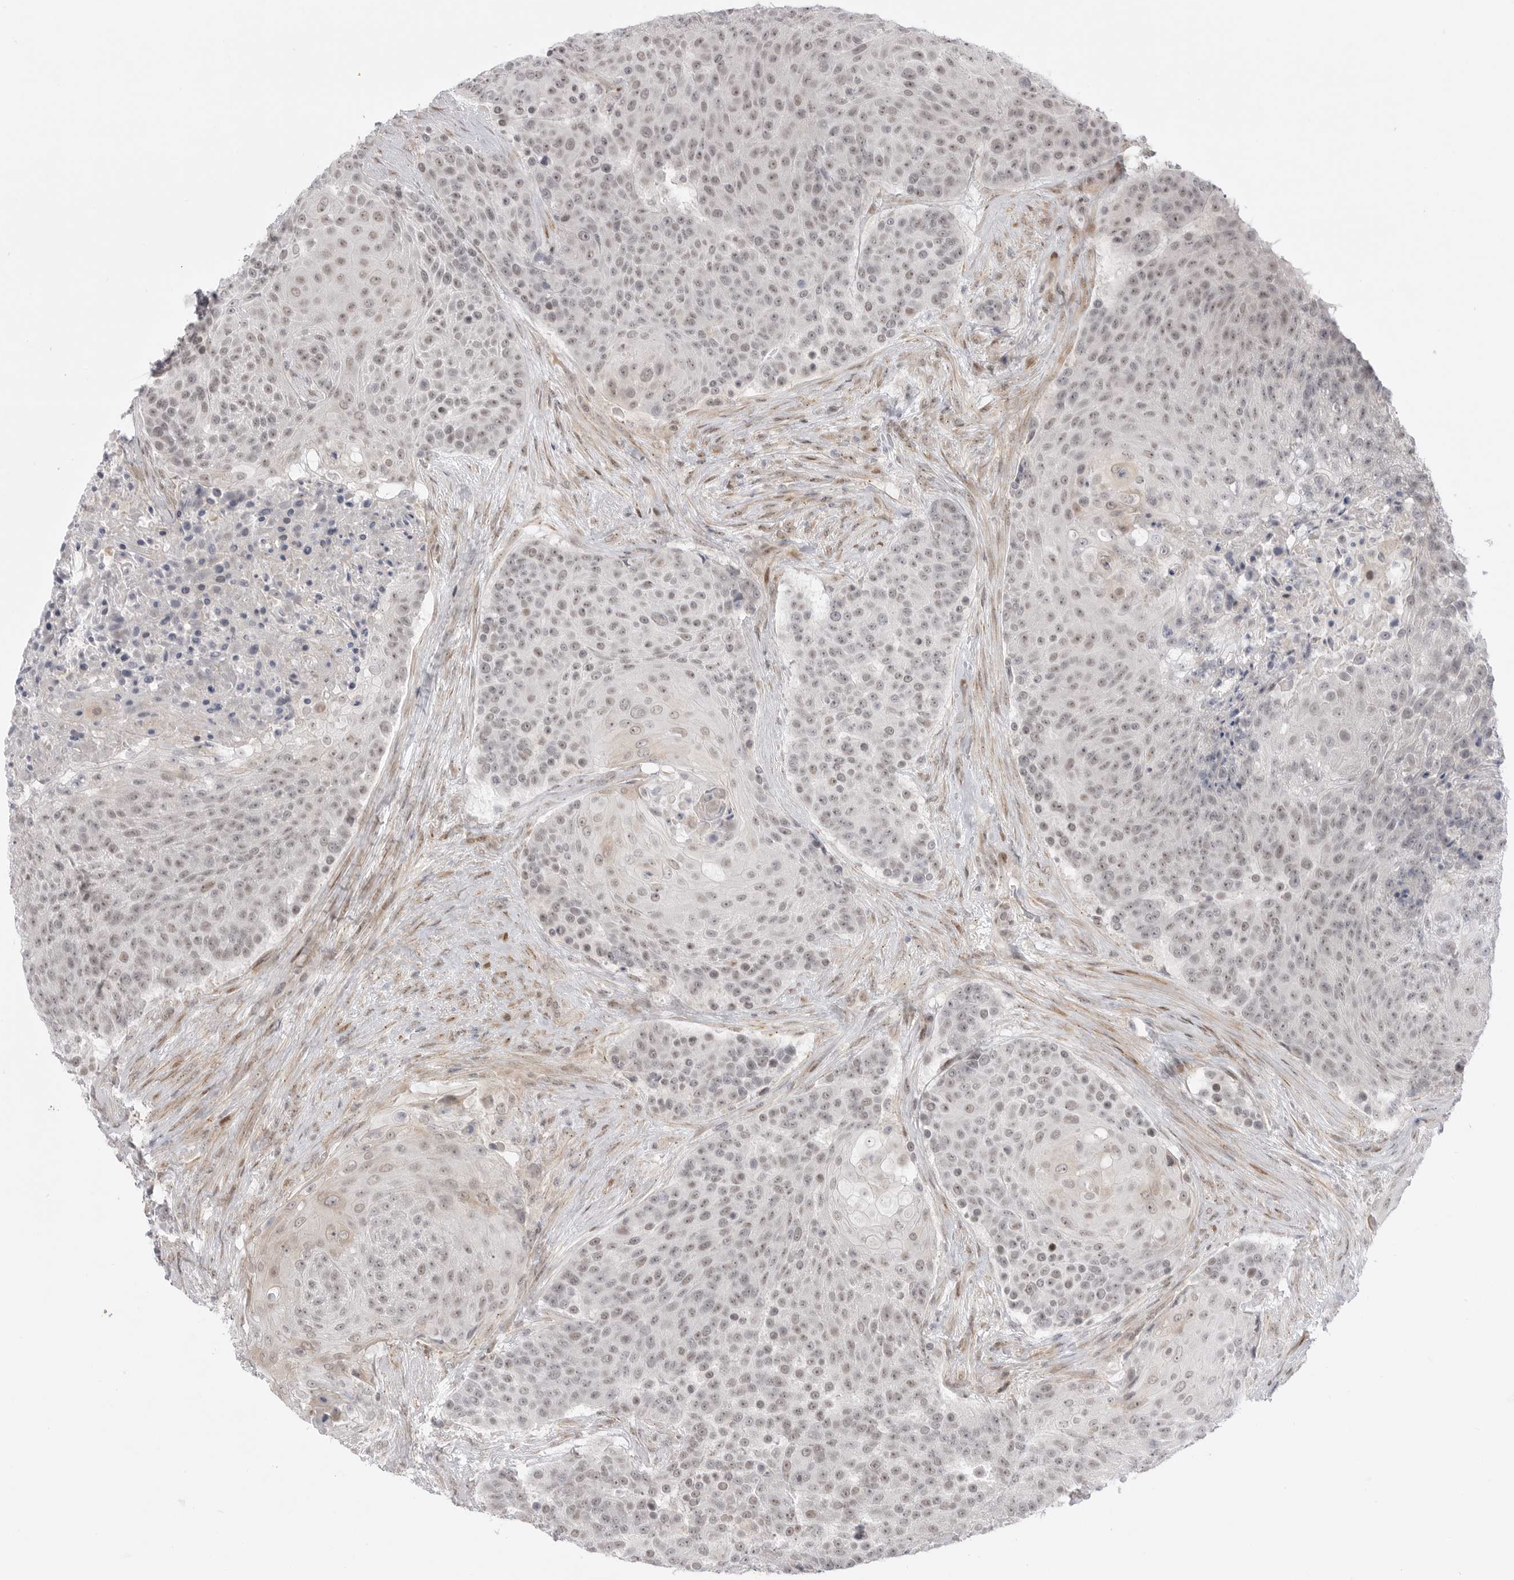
{"staining": {"intensity": "weak", "quantity": ">75%", "location": "nuclear"}, "tissue": "urothelial cancer", "cell_type": "Tumor cells", "image_type": "cancer", "snomed": [{"axis": "morphology", "description": "Urothelial carcinoma, High grade"}, {"axis": "topography", "description": "Urinary bladder"}], "caption": "Urothelial carcinoma (high-grade) stained for a protein (brown) displays weak nuclear positive expression in about >75% of tumor cells.", "gene": "GGT6", "patient": {"sex": "female", "age": 63}}